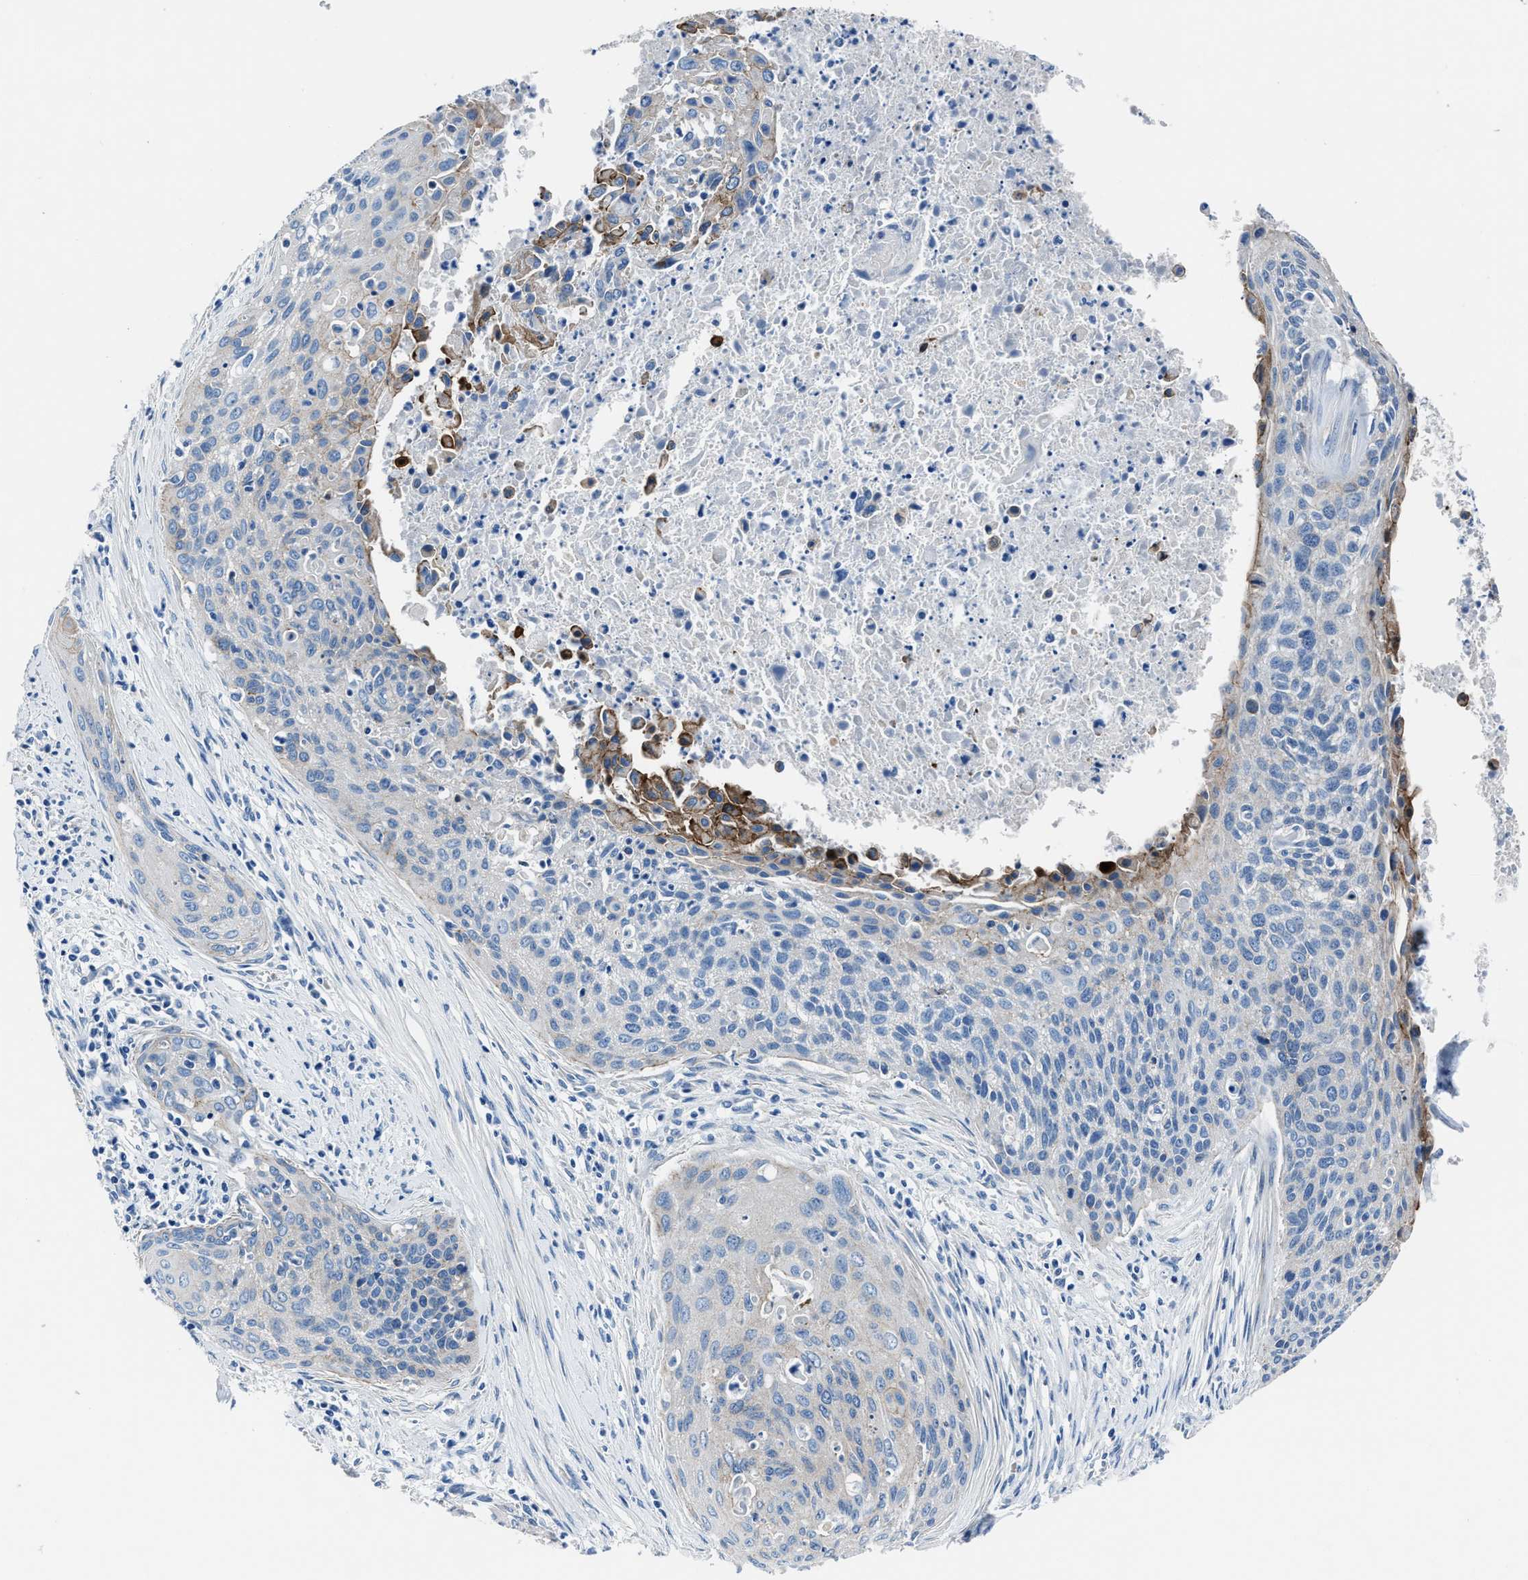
{"staining": {"intensity": "negative", "quantity": "none", "location": "none"}, "tissue": "cervical cancer", "cell_type": "Tumor cells", "image_type": "cancer", "snomed": [{"axis": "morphology", "description": "Squamous cell carcinoma, NOS"}, {"axis": "topography", "description": "Cervix"}], "caption": "Tumor cells show no significant staining in squamous cell carcinoma (cervical). The staining is performed using DAB (3,3'-diaminobenzidine) brown chromogen with nuclei counter-stained in using hematoxylin.", "gene": "LMO7", "patient": {"sex": "female", "age": 55}}